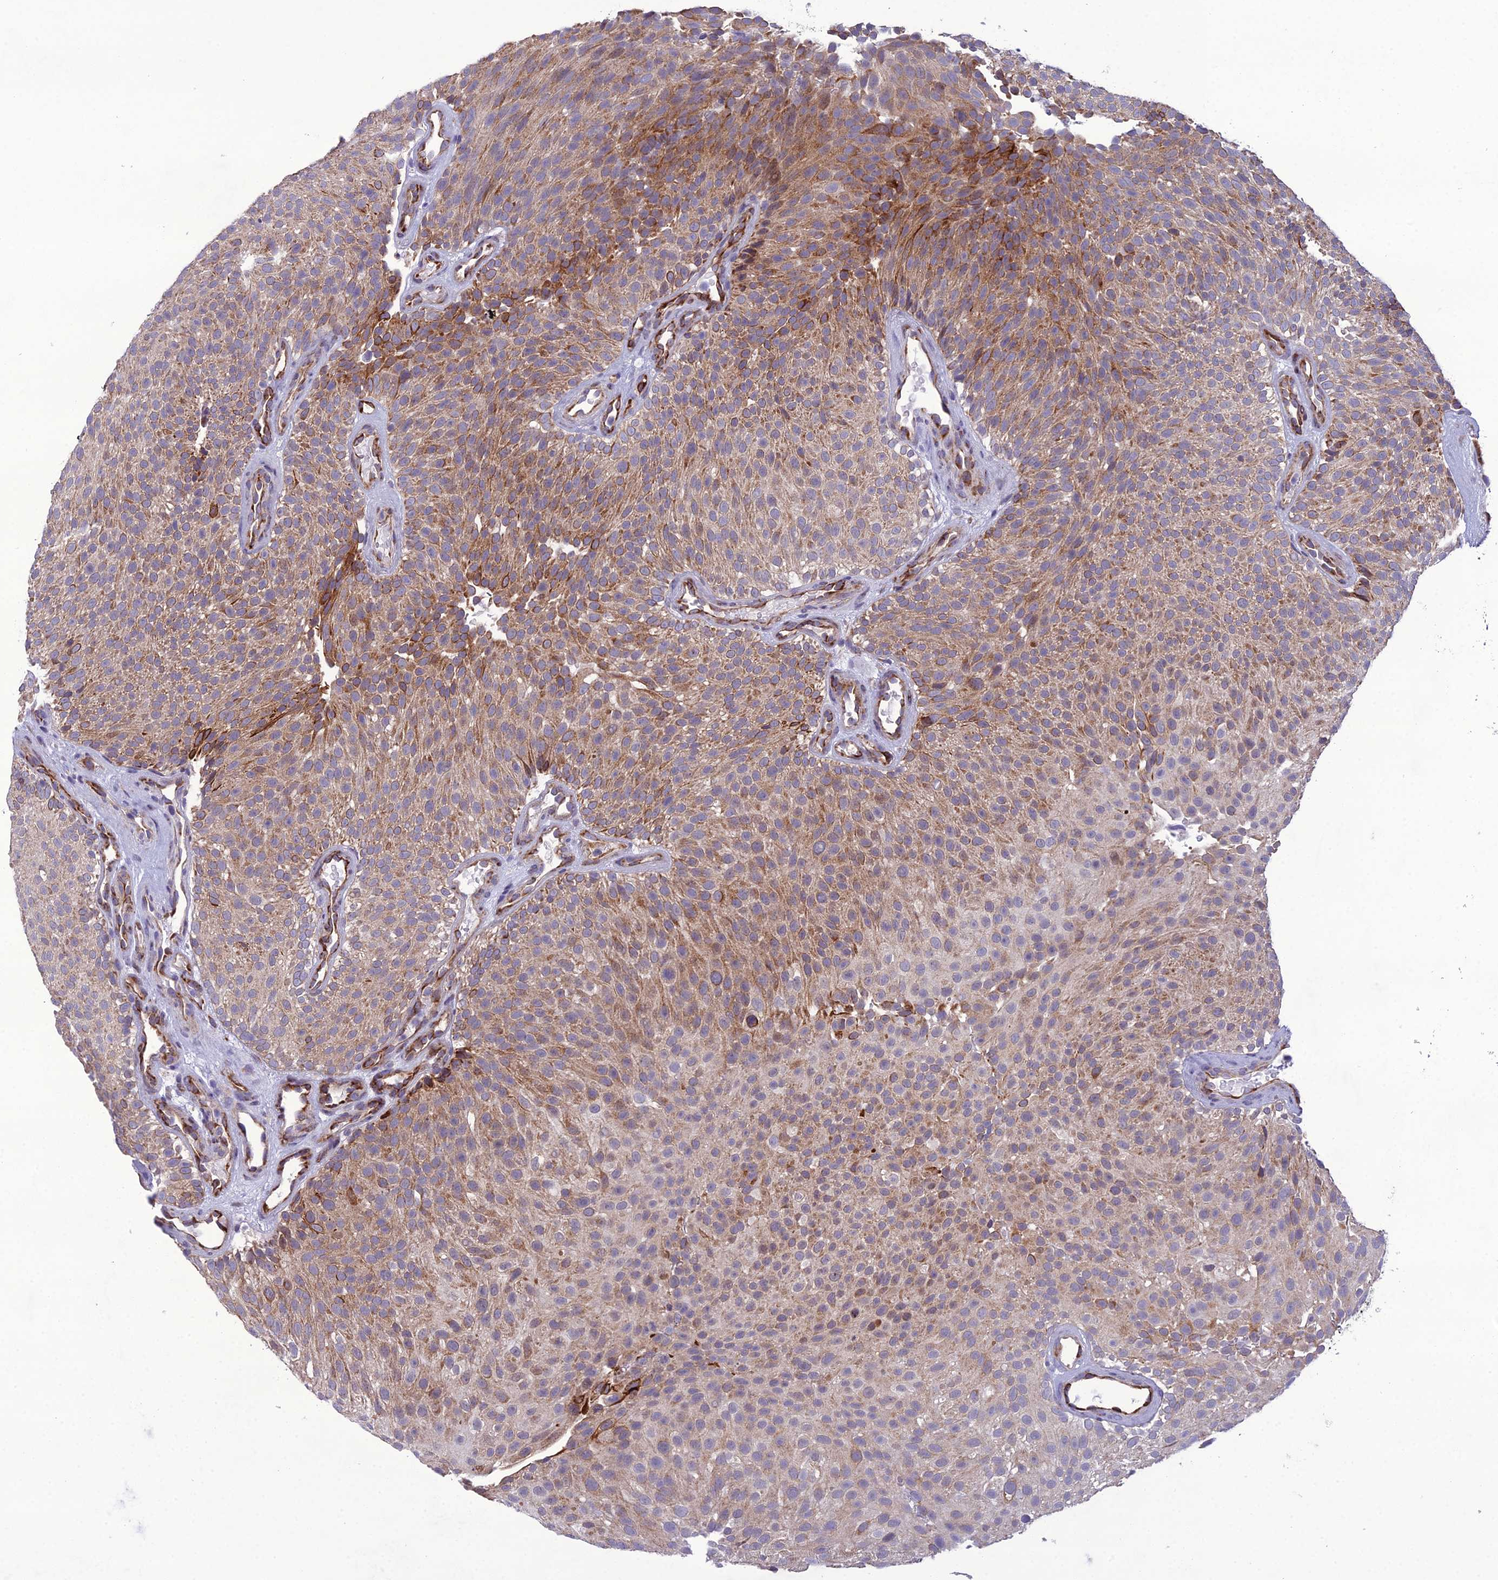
{"staining": {"intensity": "moderate", "quantity": "25%-75%", "location": "cytoplasmic/membranous"}, "tissue": "urothelial cancer", "cell_type": "Tumor cells", "image_type": "cancer", "snomed": [{"axis": "morphology", "description": "Urothelial carcinoma, Low grade"}, {"axis": "topography", "description": "Urinary bladder"}], "caption": "Brown immunohistochemical staining in urothelial cancer displays moderate cytoplasmic/membranous expression in approximately 25%-75% of tumor cells. (Brightfield microscopy of DAB IHC at high magnification).", "gene": "NODAL", "patient": {"sex": "male", "age": 78}}